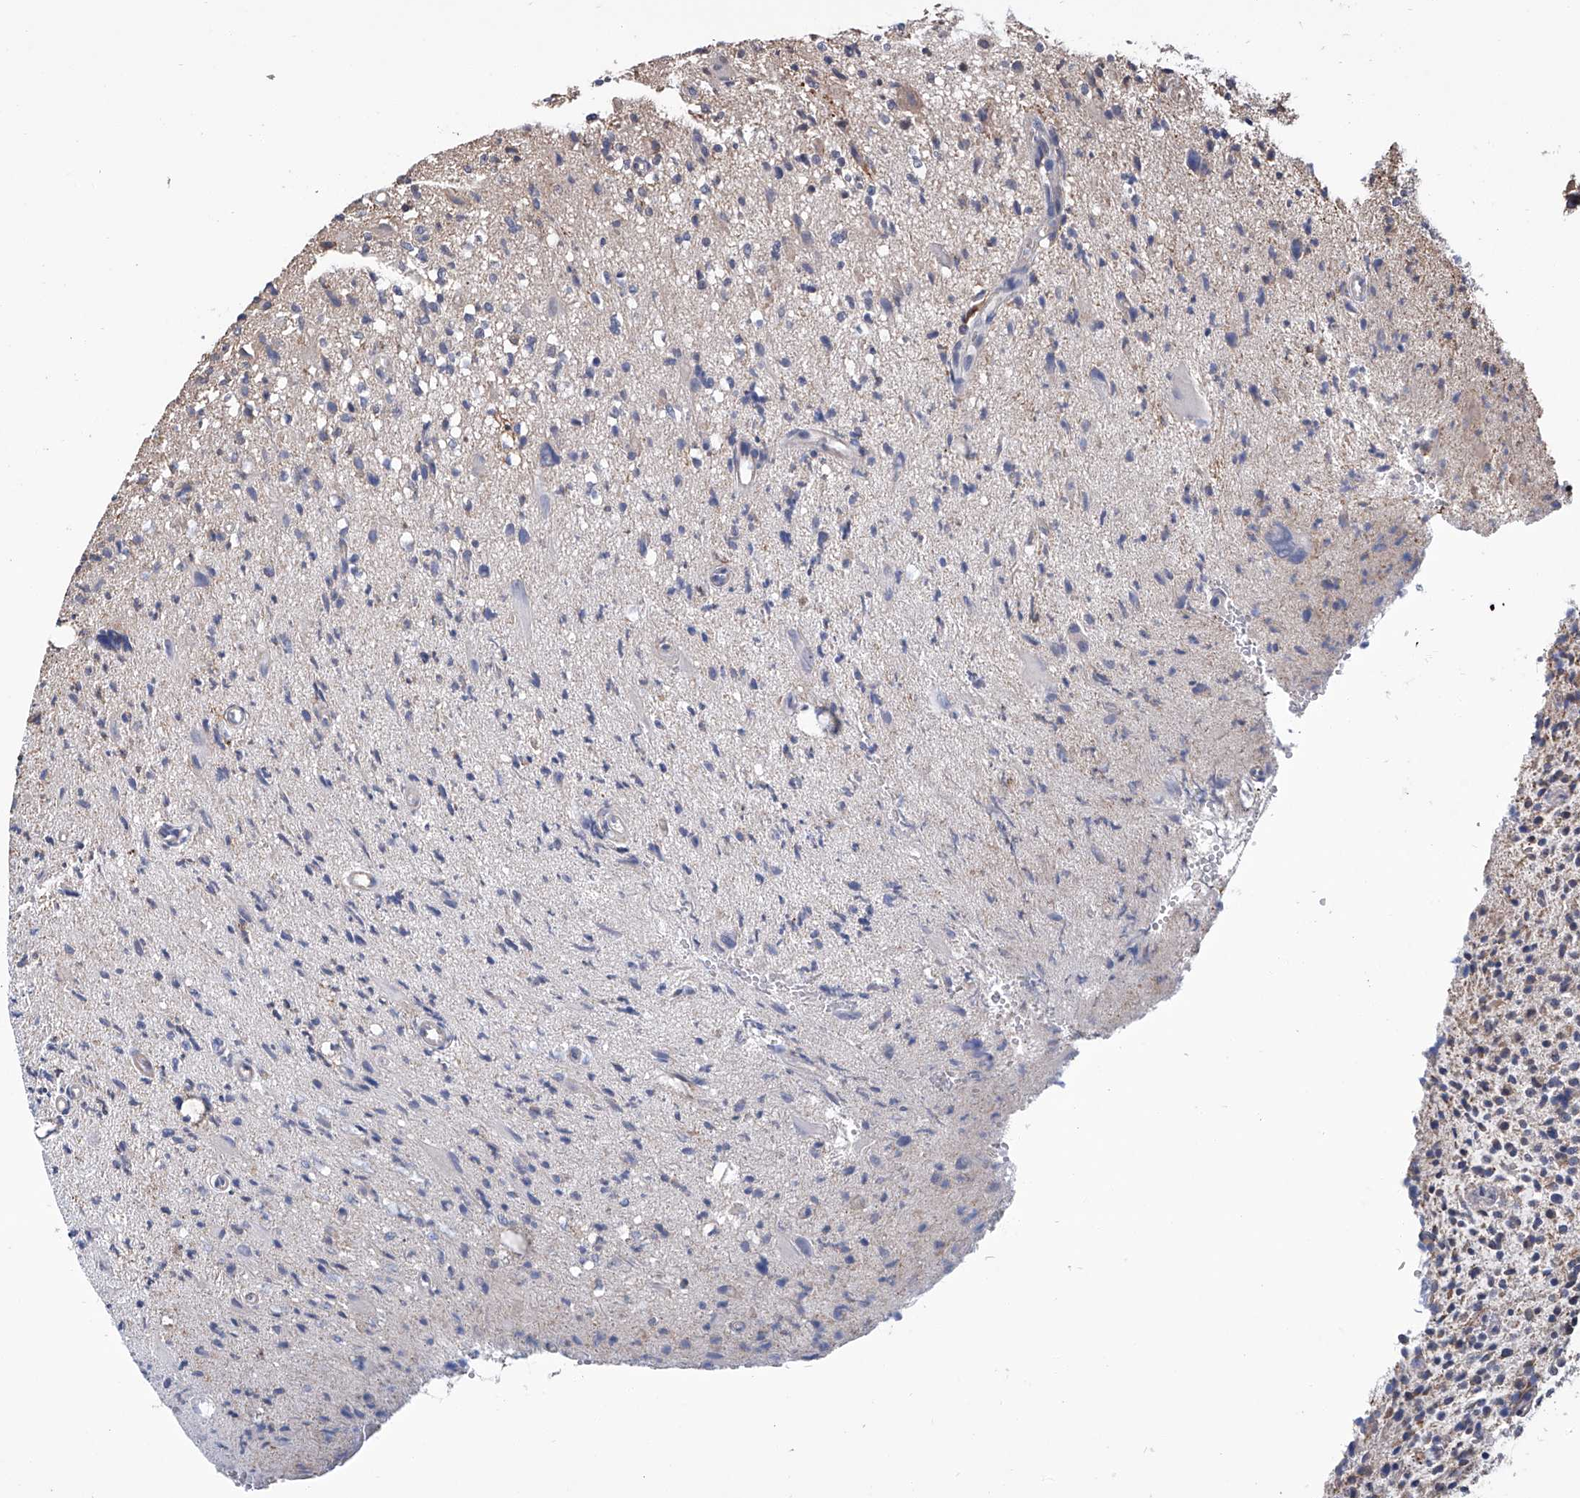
{"staining": {"intensity": "negative", "quantity": "none", "location": "none"}, "tissue": "glioma", "cell_type": "Tumor cells", "image_type": "cancer", "snomed": [{"axis": "morphology", "description": "Glioma, malignant, High grade"}, {"axis": "topography", "description": "Brain"}], "caption": "Immunohistochemistry (IHC) of malignant high-grade glioma demonstrates no positivity in tumor cells.", "gene": "GPT", "patient": {"sex": "male", "age": 48}}